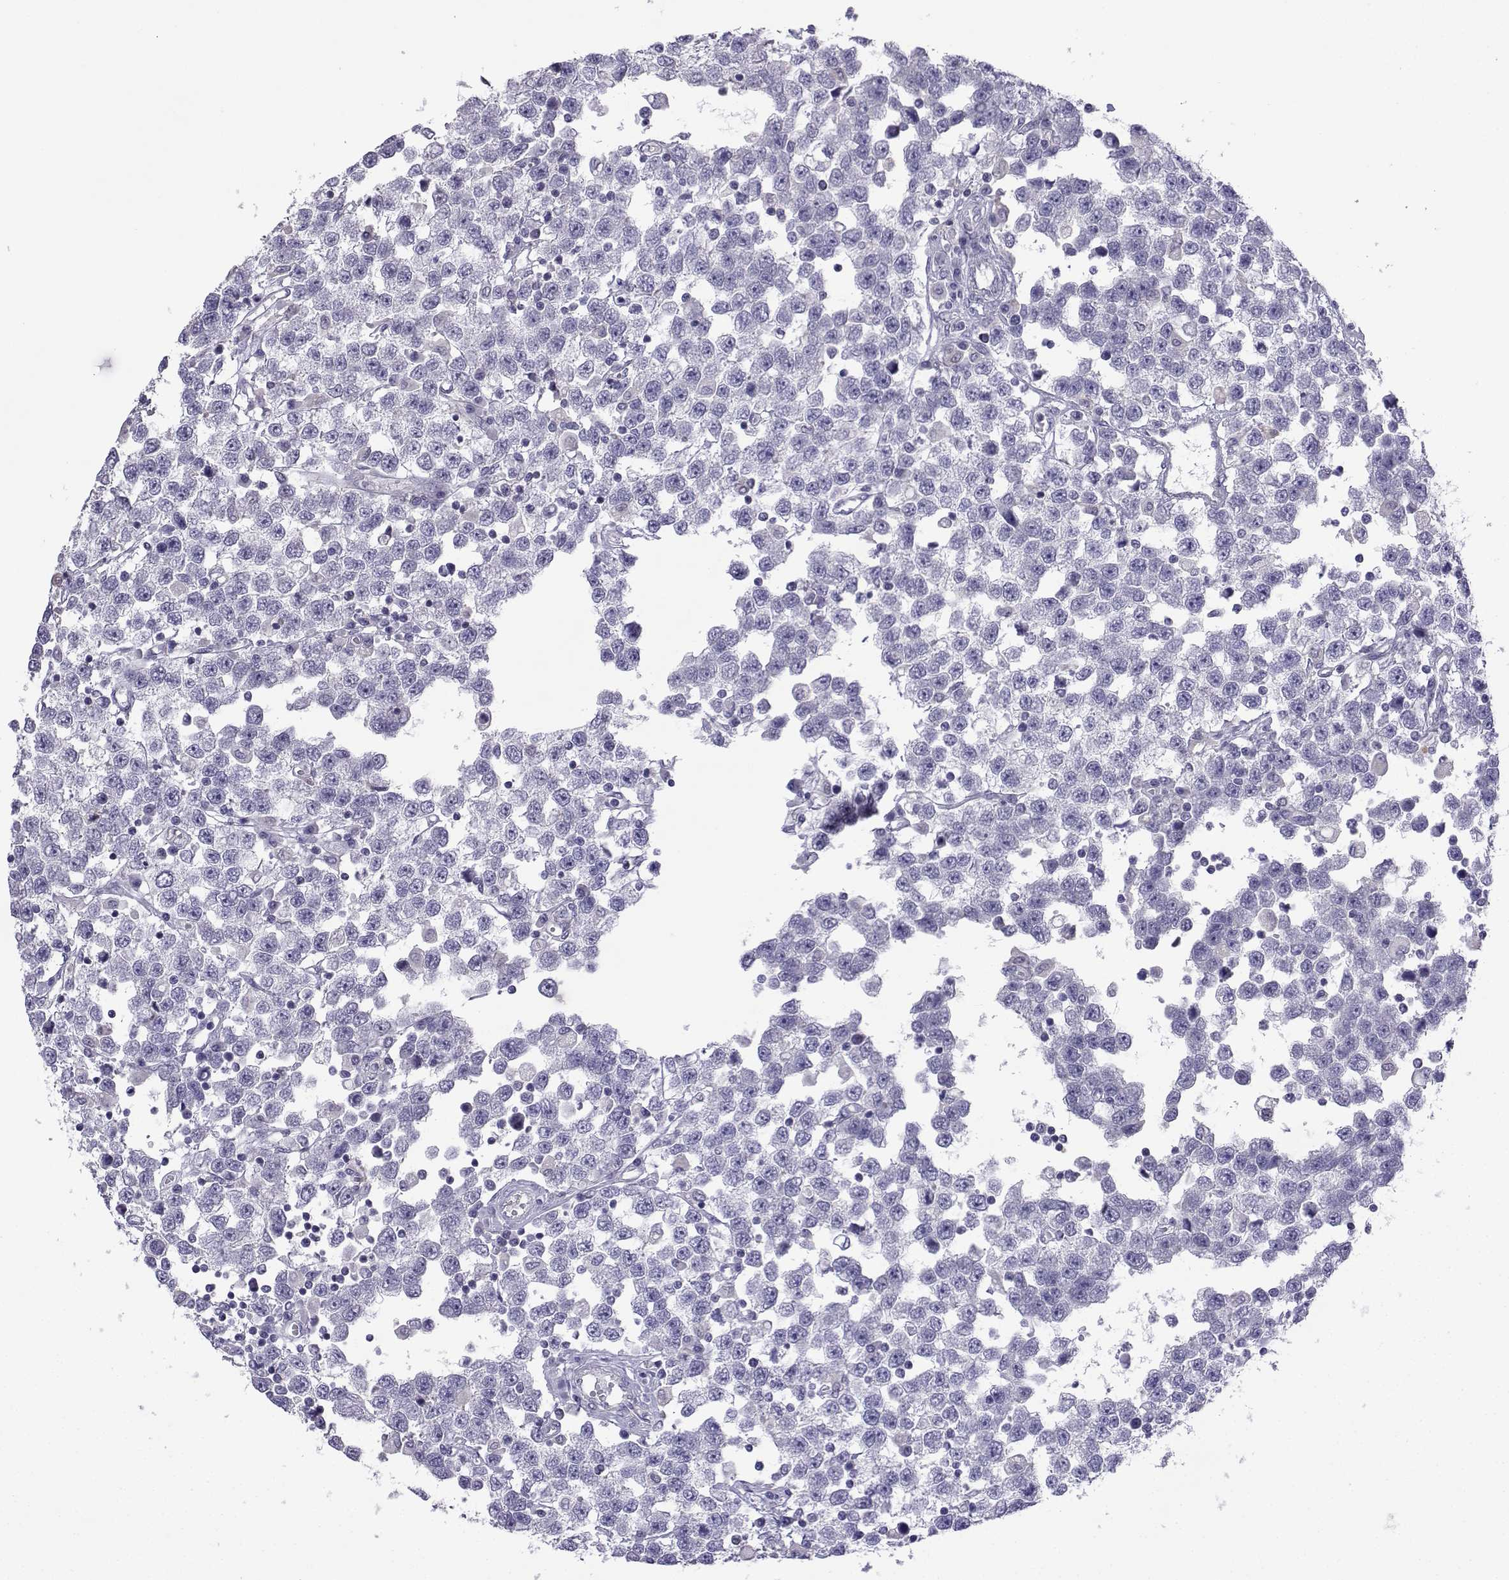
{"staining": {"intensity": "negative", "quantity": "none", "location": "none"}, "tissue": "testis cancer", "cell_type": "Tumor cells", "image_type": "cancer", "snomed": [{"axis": "morphology", "description": "Seminoma, NOS"}, {"axis": "topography", "description": "Testis"}], "caption": "This is a histopathology image of immunohistochemistry staining of seminoma (testis), which shows no staining in tumor cells. The staining was performed using DAB (3,3'-diaminobenzidine) to visualize the protein expression in brown, while the nuclei were stained in blue with hematoxylin (Magnification: 20x).", "gene": "CFAP70", "patient": {"sex": "male", "age": 34}}